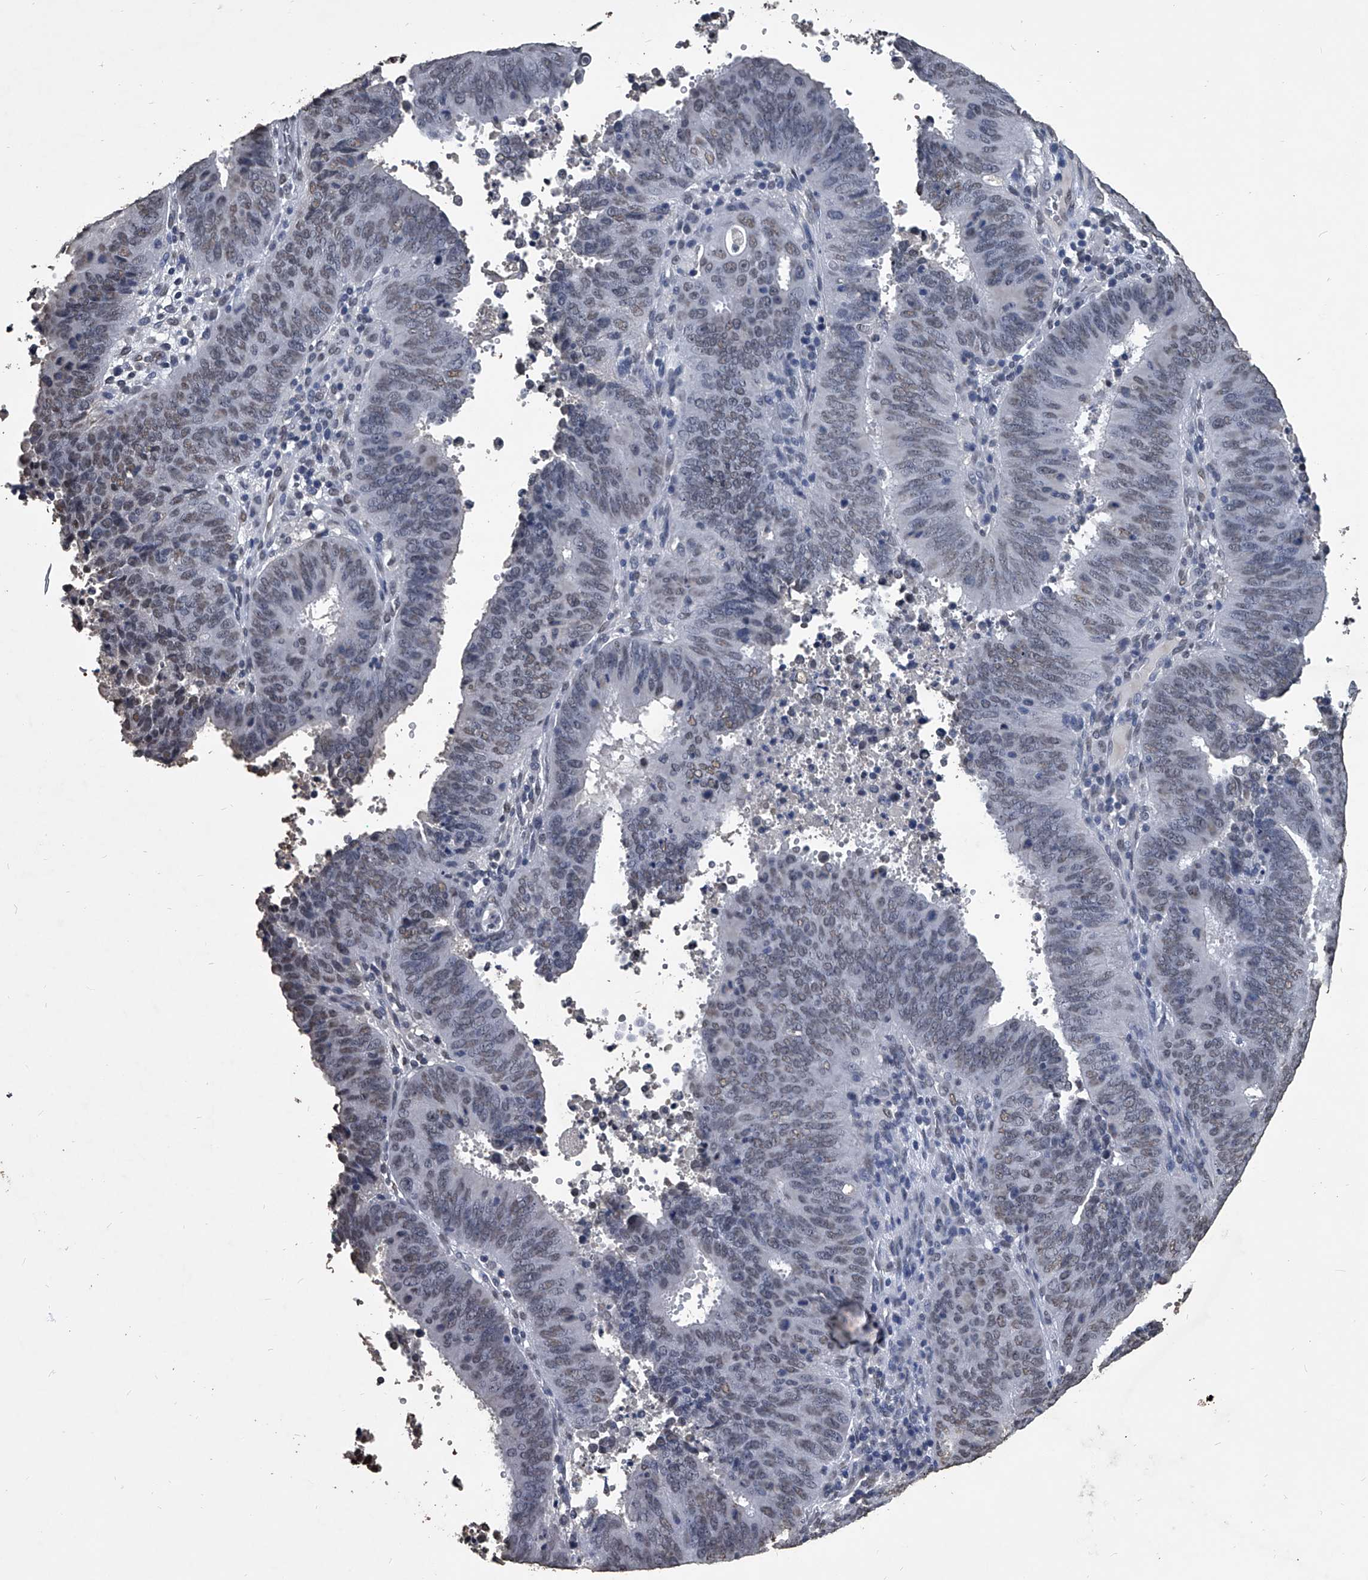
{"staining": {"intensity": "weak", "quantity": ">75%", "location": "nuclear"}, "tissue": "cervical cancer", "cell_type": "Tumor cells", "image_type": "cancer", "snomed": [{"axis": "morphology", "description": "Adenocarcinoma, NOS"}, {"axis": "topography", "description": "Cervix"}], "caption": "Tumor cells demonstrate weak nuclear positivity in about >75% of cells in cervical cancer.", "gene": "MATR3", "patient": {"sex": "female", "age": 44}}